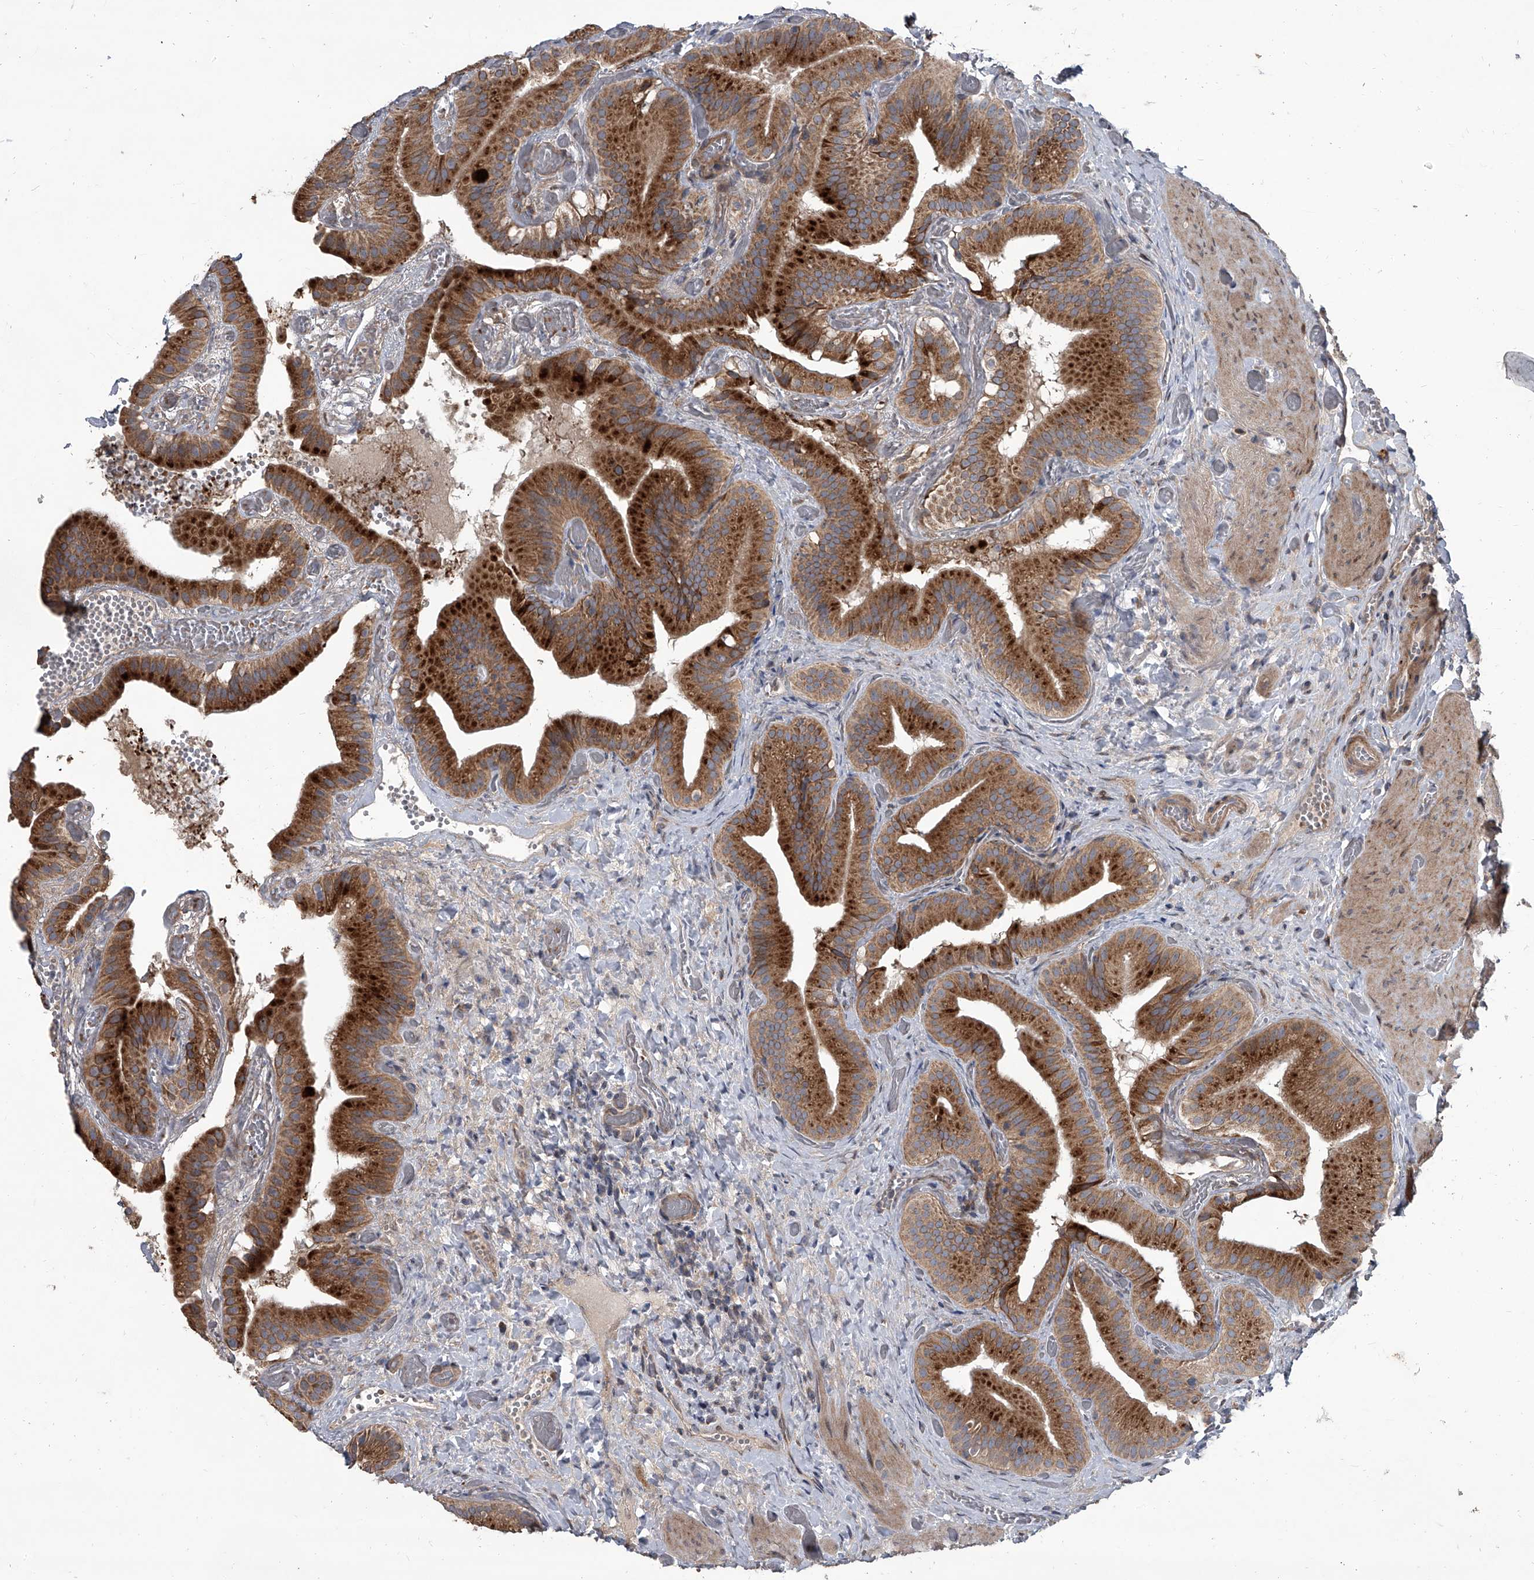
{"staining": {"intensity": "strong", "quantity": ">75%", "location": "cytoplasmic/membranous"}, "tissue": "gallbladder", "cell_type": "Glandular cells", "image_type": "normal", "snomed": [{"axis": "morphology", "description": "Normal tissue, NOS"}, {"axis": "topography", "description": "Gallbladder"}], "caption": "IHC (DAB) staining of benign gallbladder reveals strong cytoplasmic/membranous protein staining in about >75% of glandular cells. (IHC, brightfield microscopy, high magnification).", "gene": "EVA1C", "patient": {"sex": "female", "age": 64}}